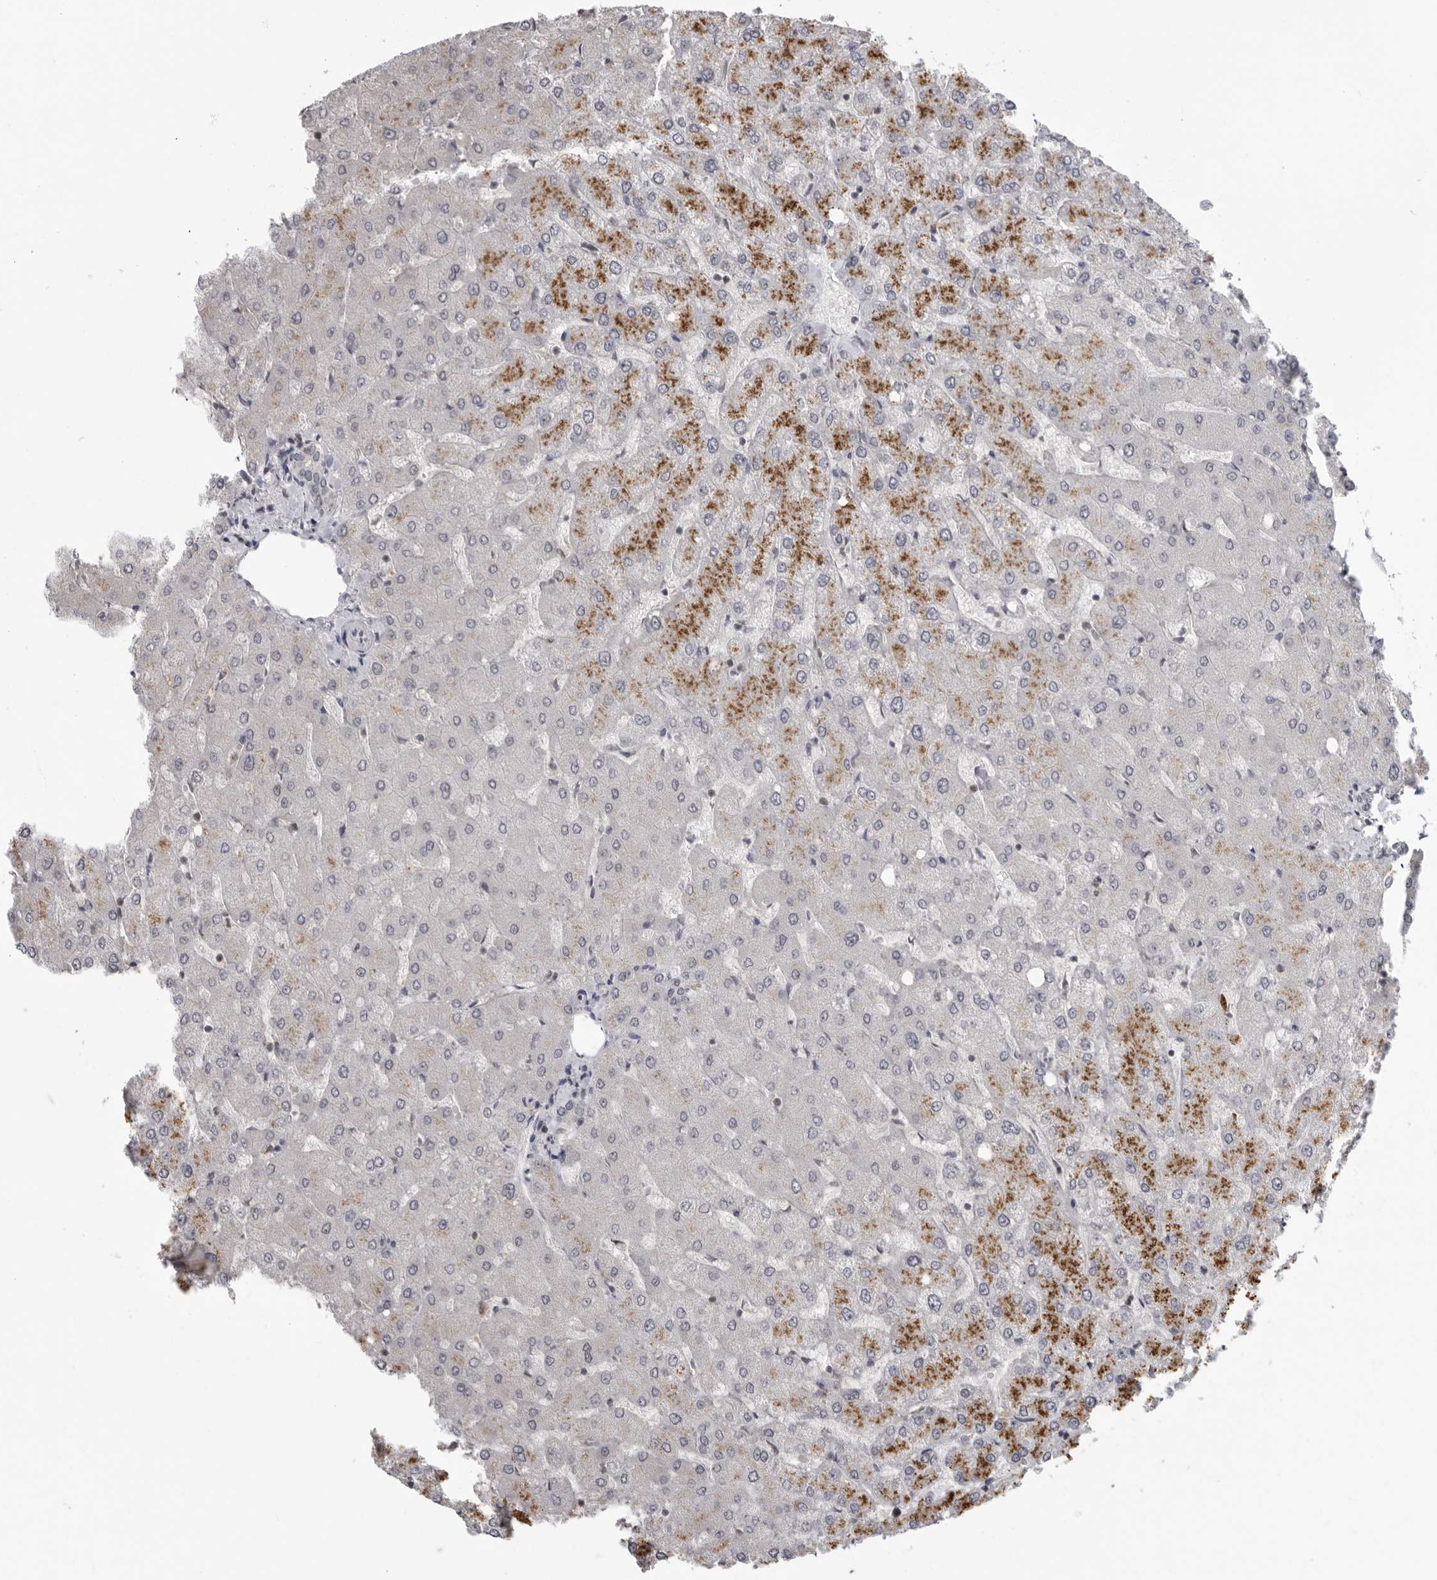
{"staining": {"intensity": "weak", "quantity": "25%-75%", "location": "cytoplasmic/membranous"}, "tissue": "liver", "cell_type": "Cholangiocytes", "image_type": "normal", "snomed": [{"axis": "morphology", "description": "Normal tissue, NOS"}, {"axis": "topography", "description": "Liver"}], "caption": "This is an image of immunohistochemistry staining of normal liver, which shows weak expression in the cytoplasmic/membranous of cholangiocytes.", "gene": "PDCL3", "patient": {"sex": "female", "age": 54}}